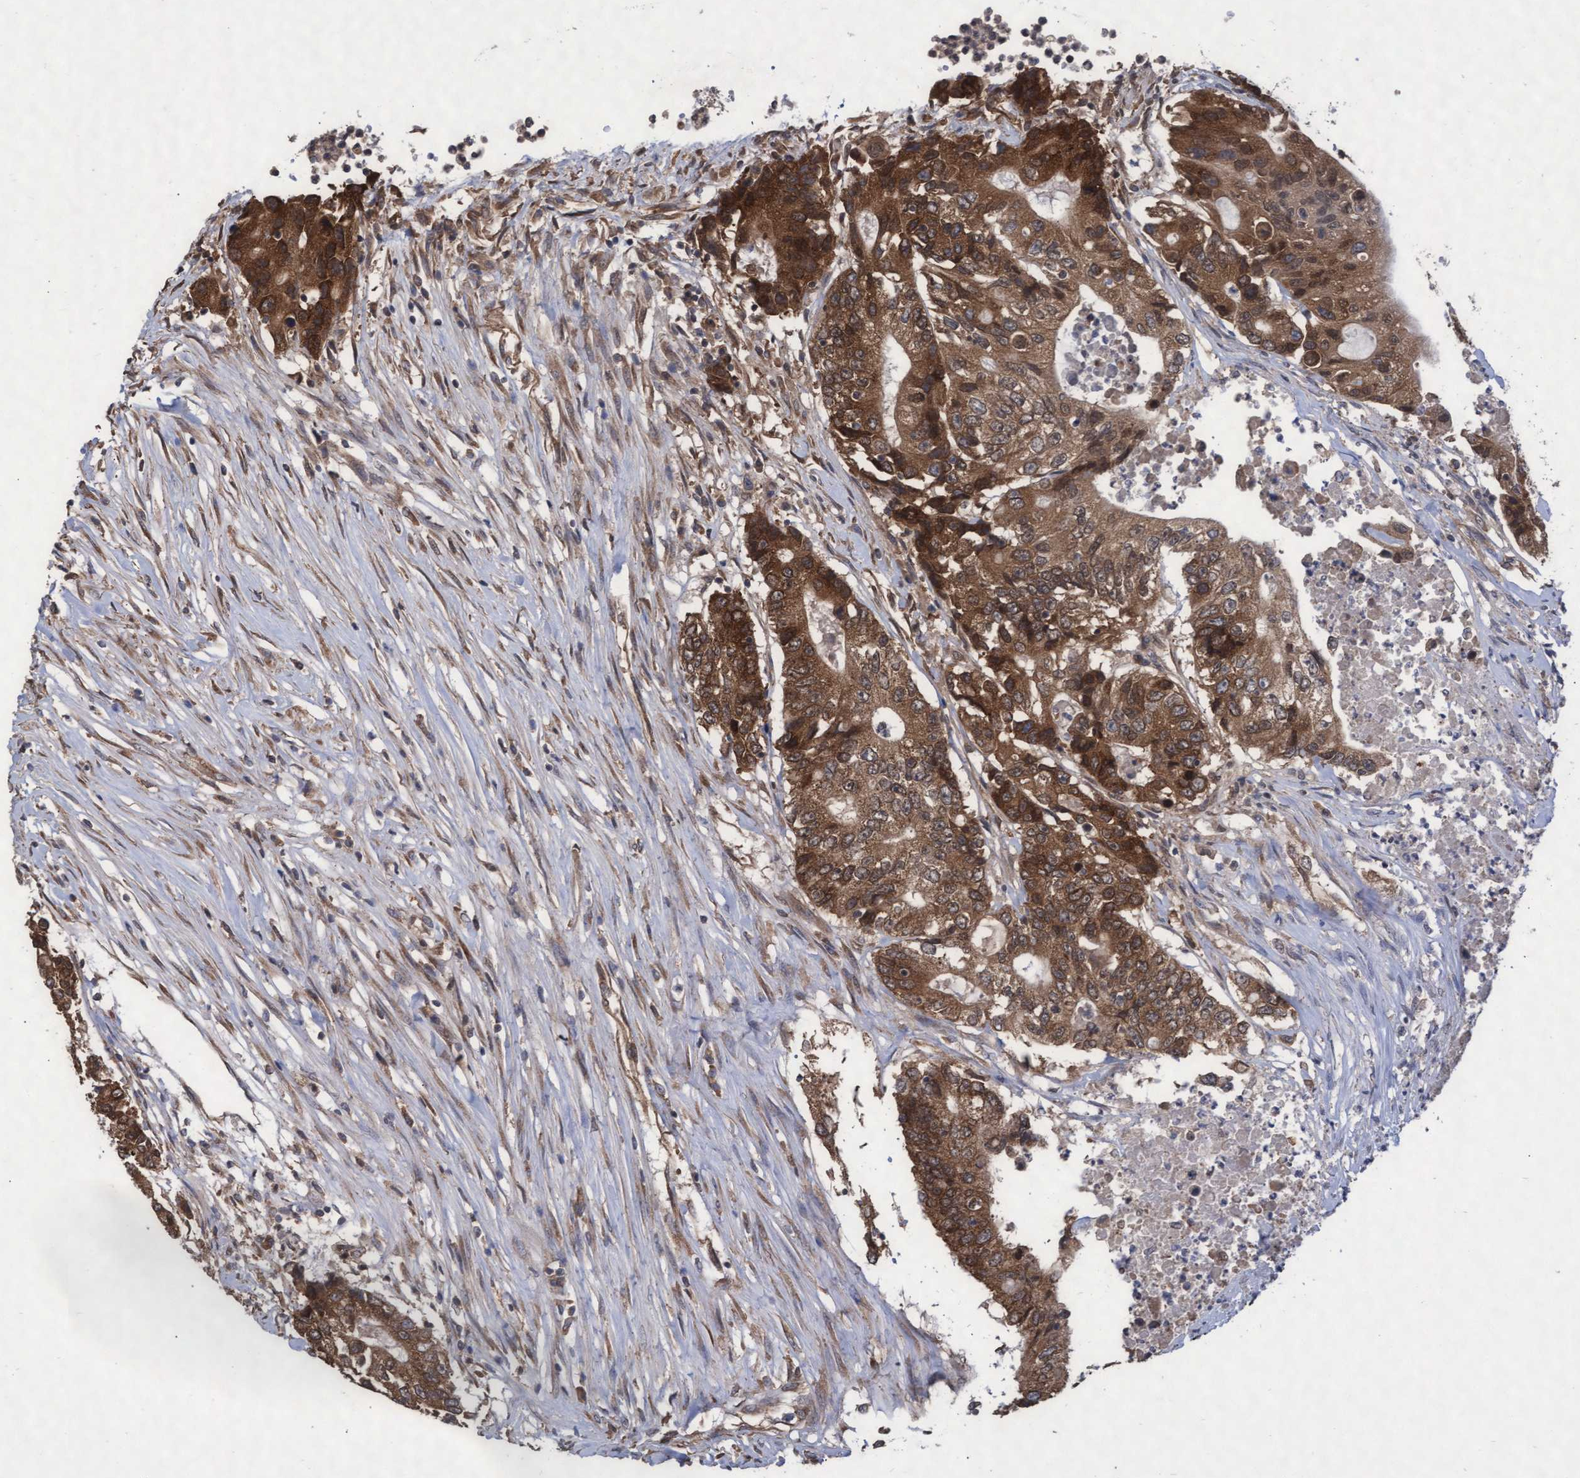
{"staining": {"intensity": "moderate", "quantity": ">75%", "location": "cytoplasmic/membranous"}, "tissue": "colorectal cancer", "cell_type": "Tumor cells", "image_type": "cancer", "snomed": [{"axis": "morphology", "description": "Adenocarcinoma, NOS"}, {"axis": "topography", "description": "Colon"}], "caption": "Tumor cells exhibit medium levels of moderate cytoplasmic/membranous expression in about >75% of cells in human adenocarcinoma (colorectal).", "gene": "ABCF2", "patient": {"sex": "female", "age": 77}}